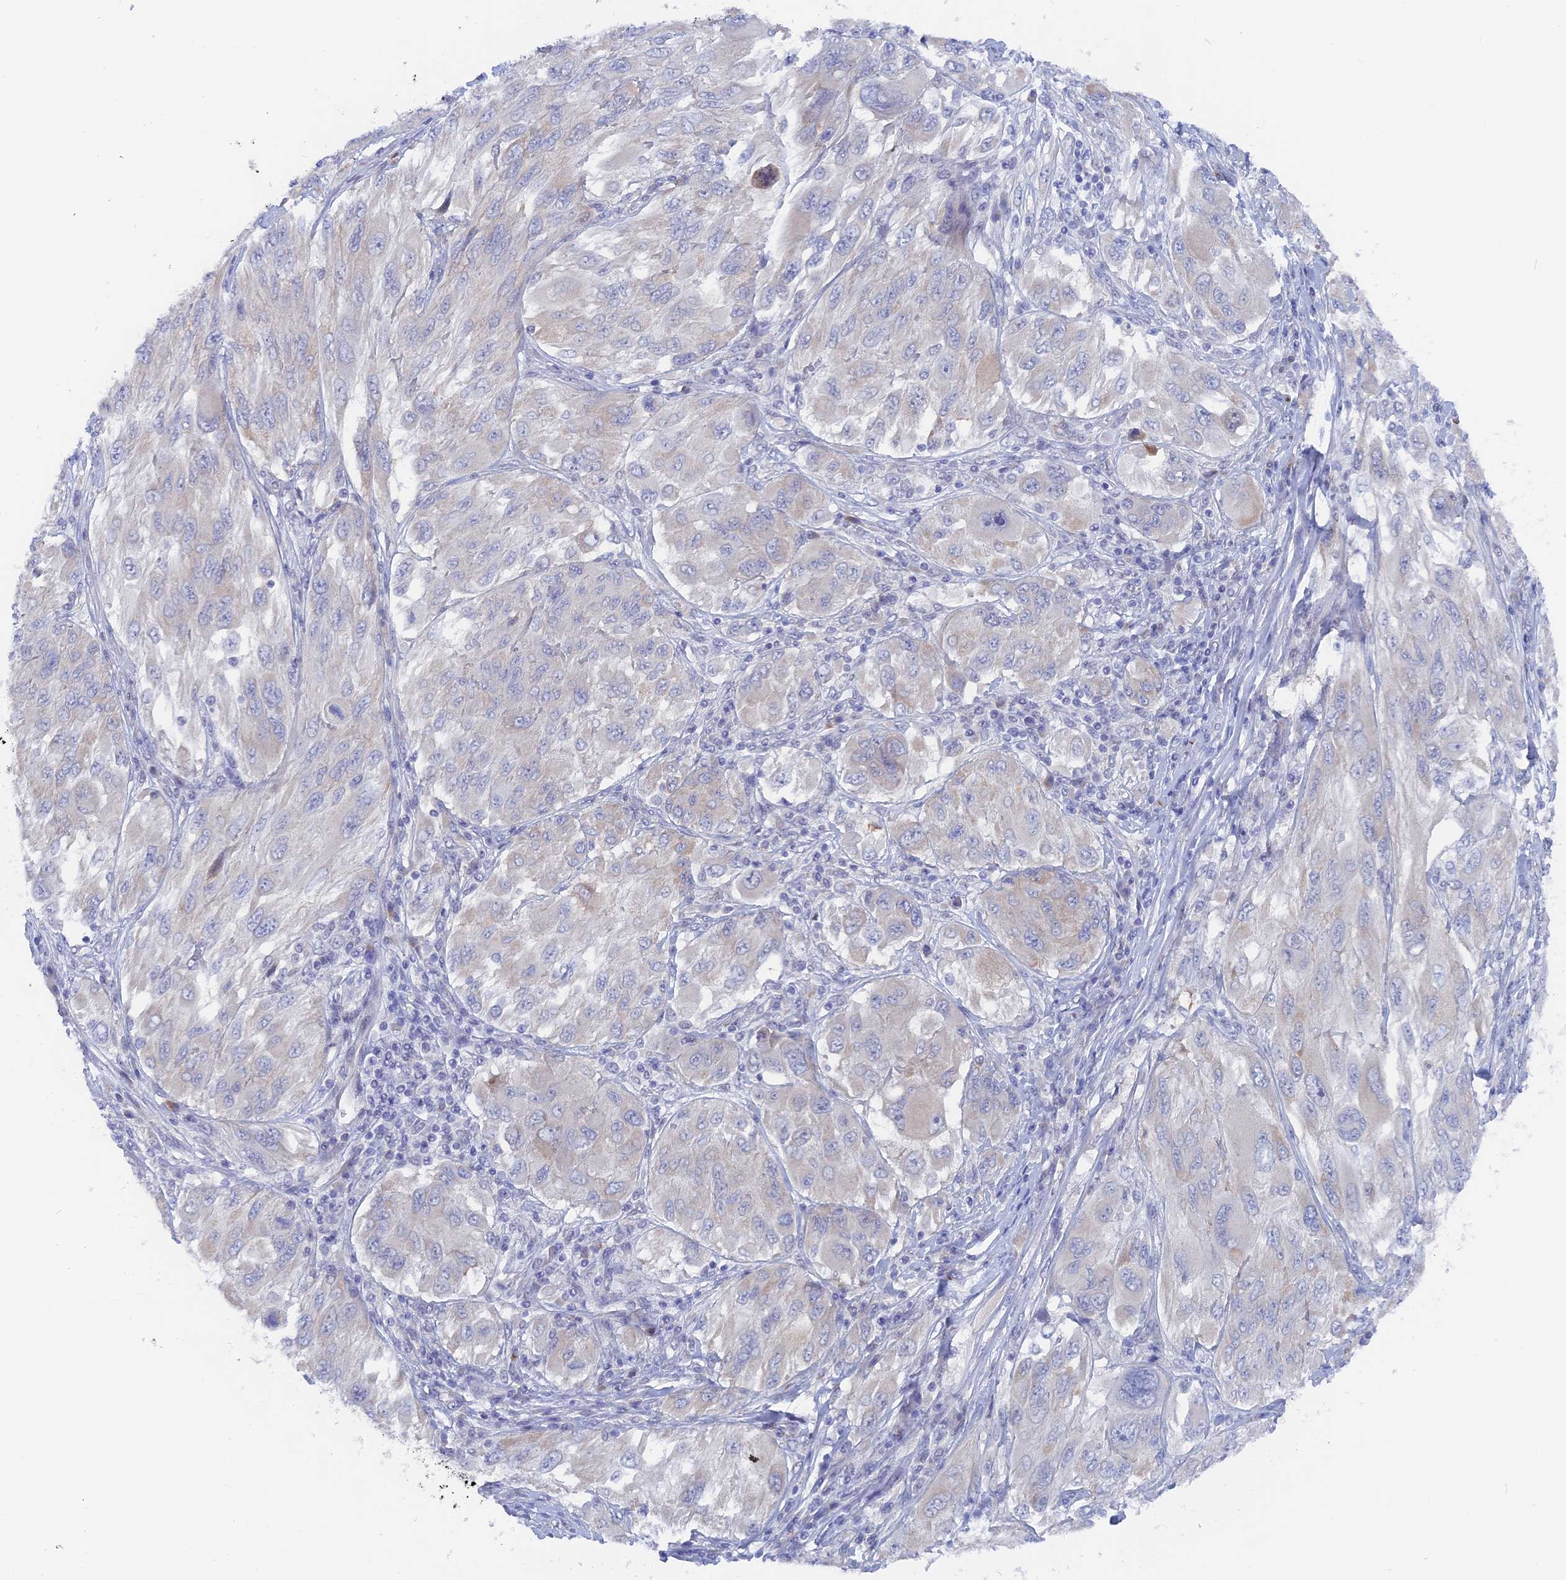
{"staining": {"intensity": "negative", "quantity": "none", "location": "none"}, "tissue": "melanoma", "cell_type": "Tumor cells", "image_type": "cancer", "snomed": [{"axis": "morphology", "description": "Malignant melanoma, NOS"}, {"axis": "topography", "description": "Skin"}], "caption": "IHC micrograph of malignant melanoma stained for a protein (brown), which displays no expression in tumor cells.", "gene": "DACT3", "patient": {"sex": "female", "age": 91}}